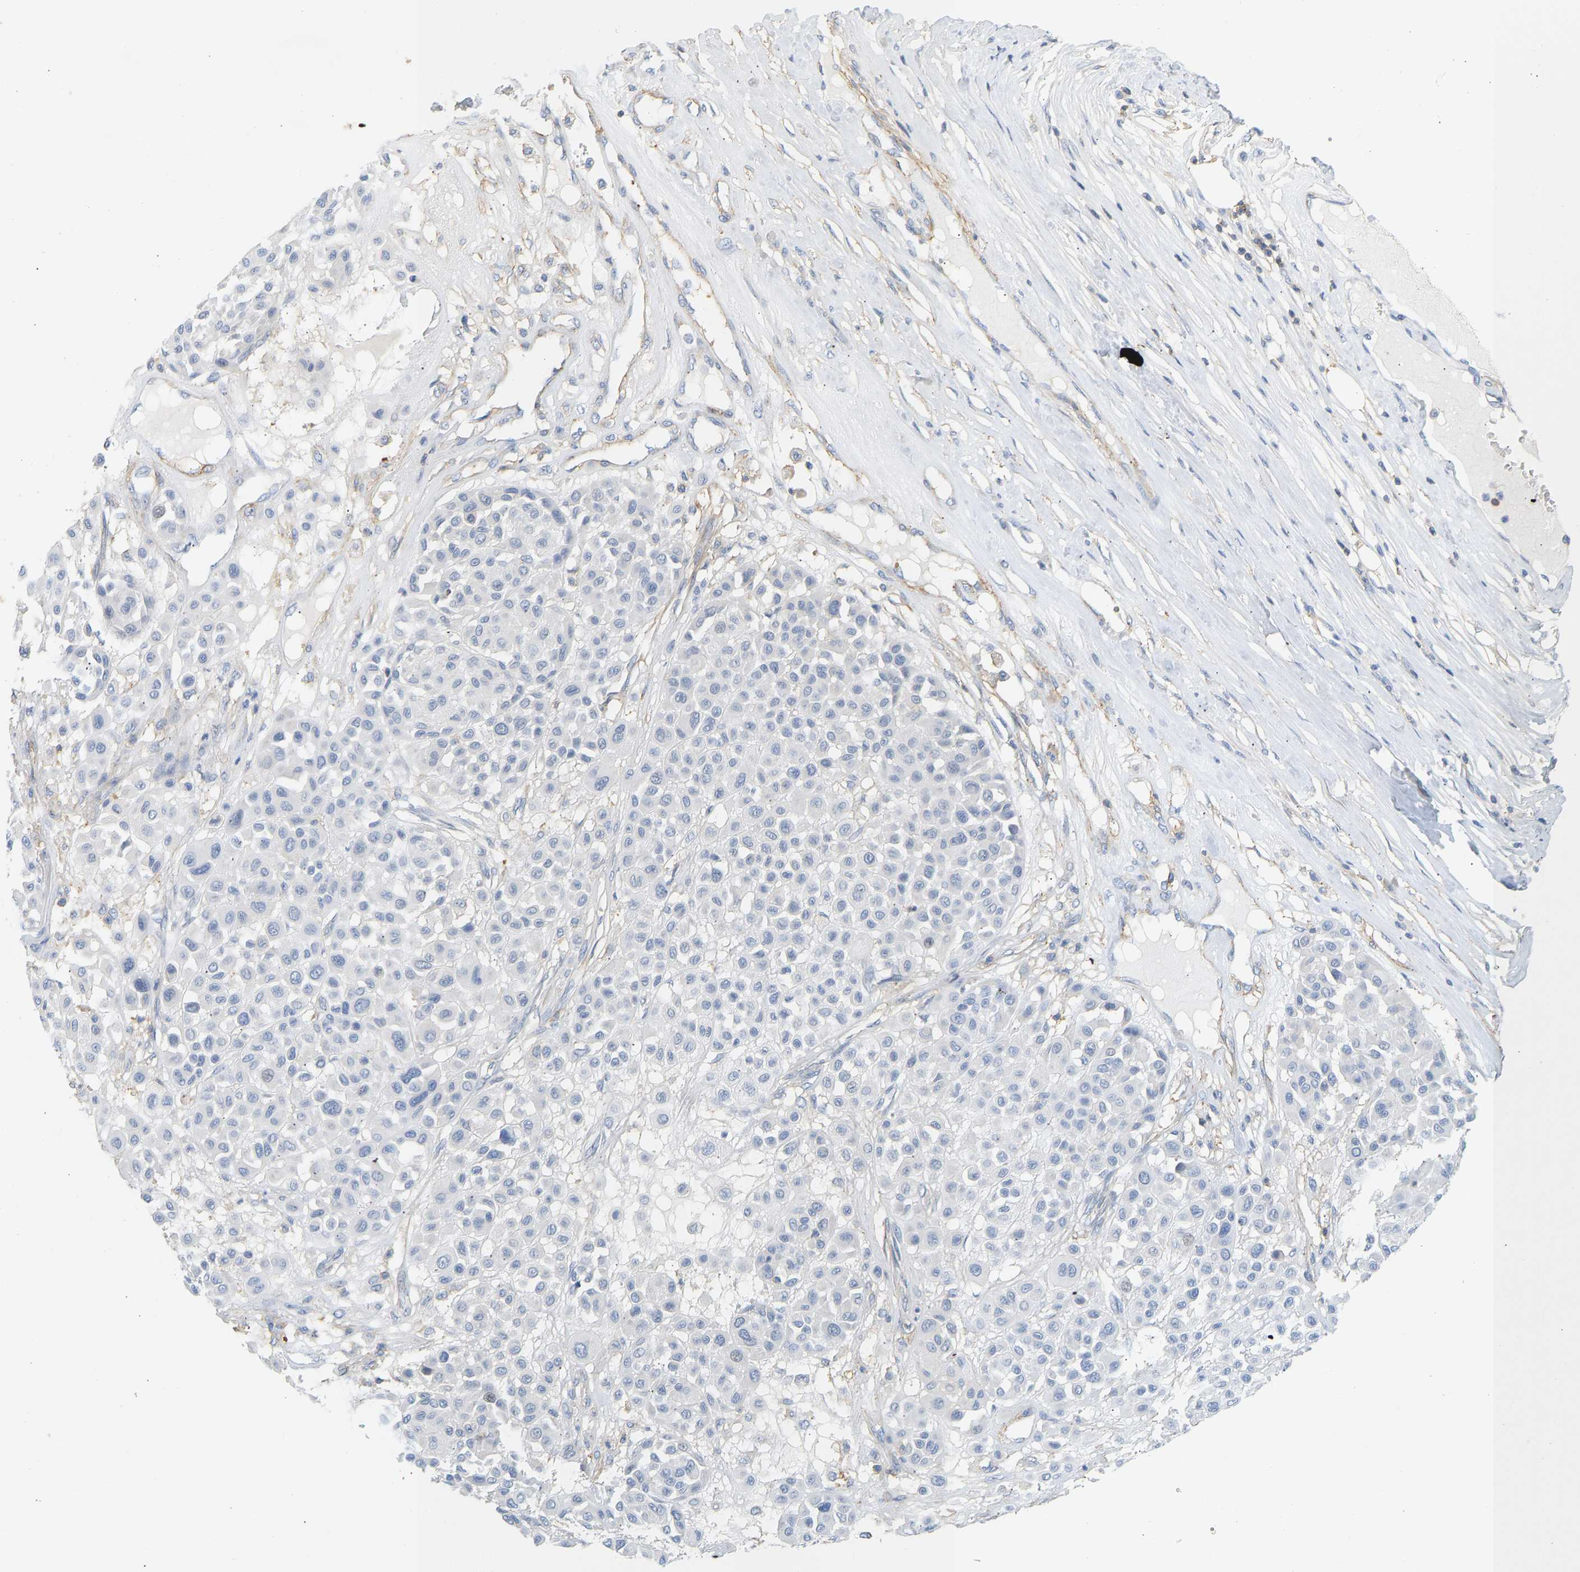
{"staining": {"intensity": "negative", "quantity": "none", "location": "none"}, "tissue": "melanoma", "cell_type": "Tumor cells", "image_type": "cancer", "snomed": [{"axis": "morphology", "description": "Malignant melanoma, Metastatic site"}, {"axis": "topography", "description": "Soft tissue"}], "caption": "Melanoma was stained to show a protein in brown. There is no significant positivity in tumor cells.", "gene": "BVES", "patient": {"sex": "male", "age": 41}}